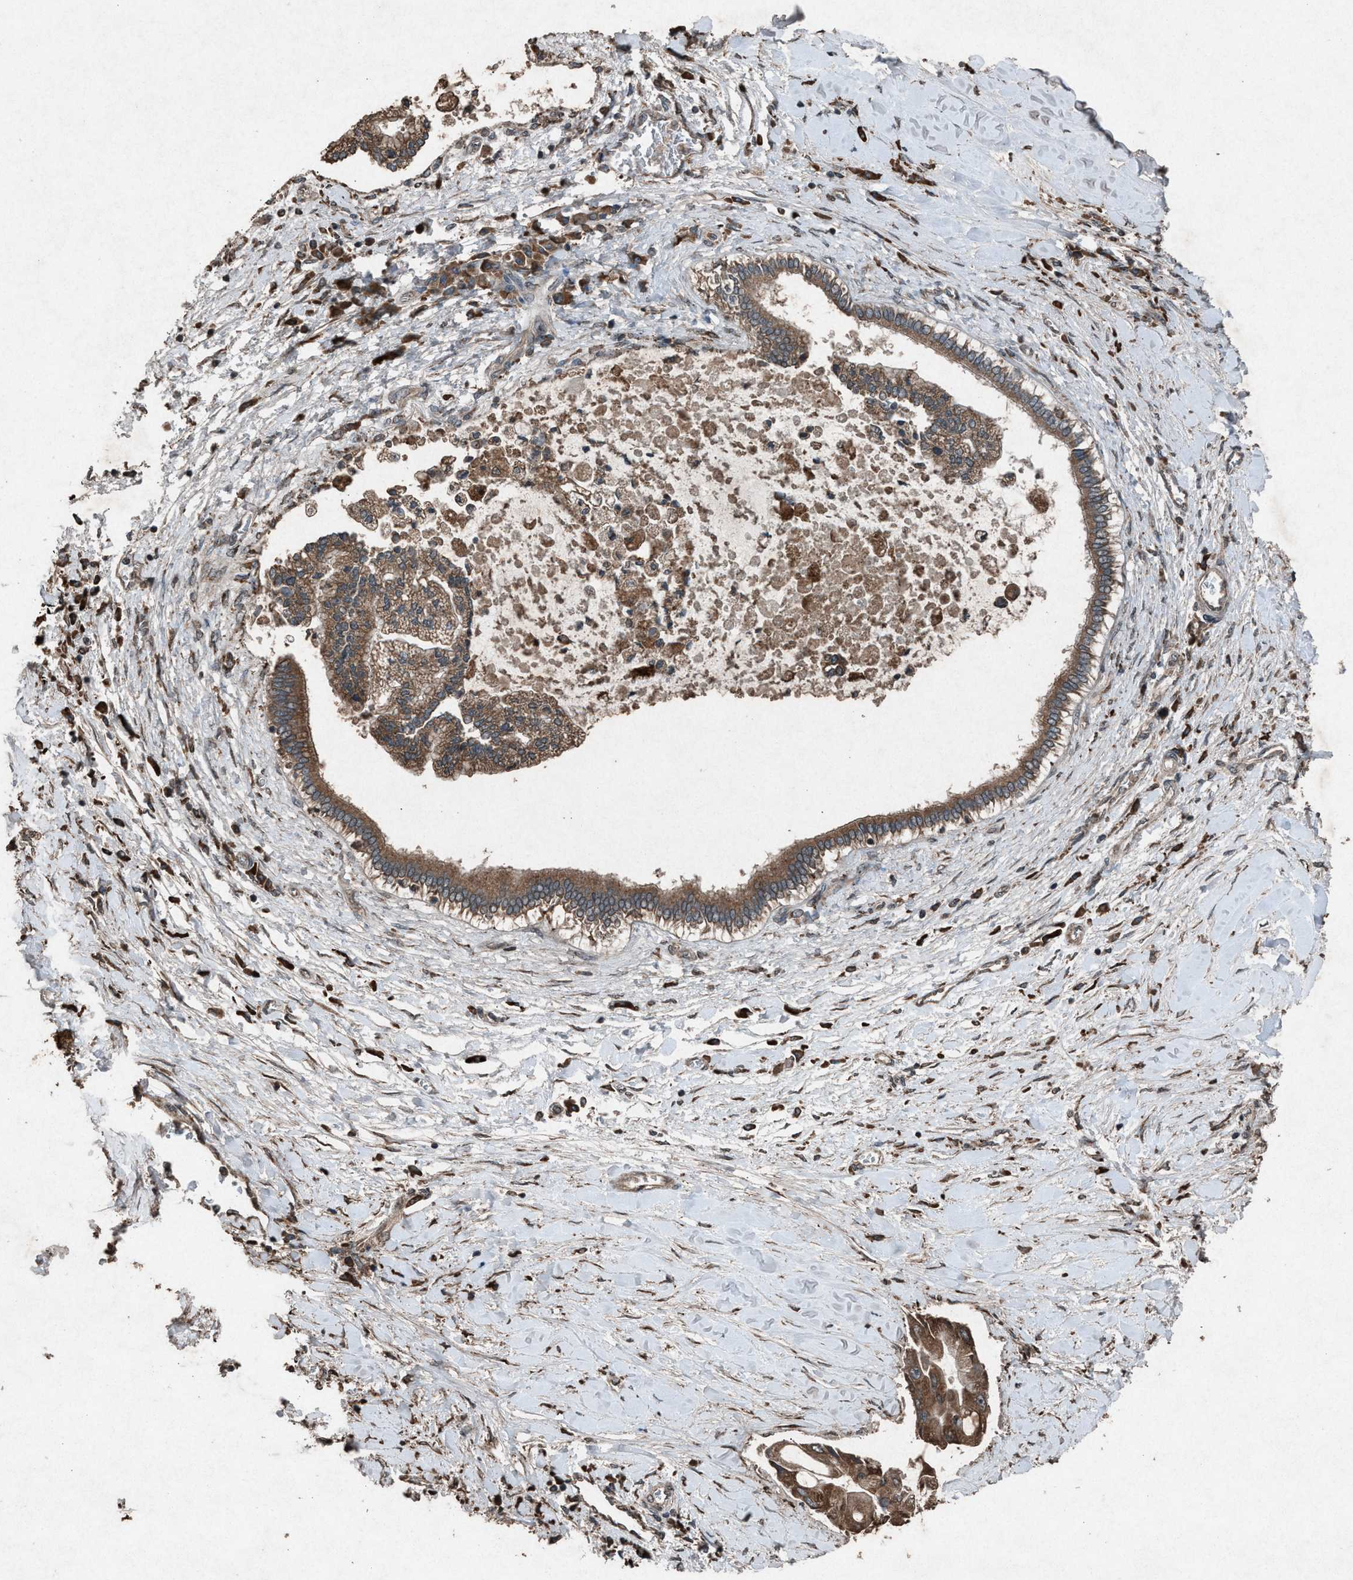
{"staining": {"intensity": "moderate", "quantity": ">75%", "location": "cytoplasmic/membranous"}, "tissue": "liver cancer", "cell_type": "Tumor cells", "image_type": "cancer", "snomed": [{"axis": "morphology", "description": "Cholangiocarcinoma"}, {"axis": "topography", "description": "Liver"}], "caption": "Liver cholangiocarcinoma stained for a protein shows moderate cytoplasmic/membranous positivity in tumor cells.", "gene": "CALR", "patient": {"sex": "male", "age": 50}}